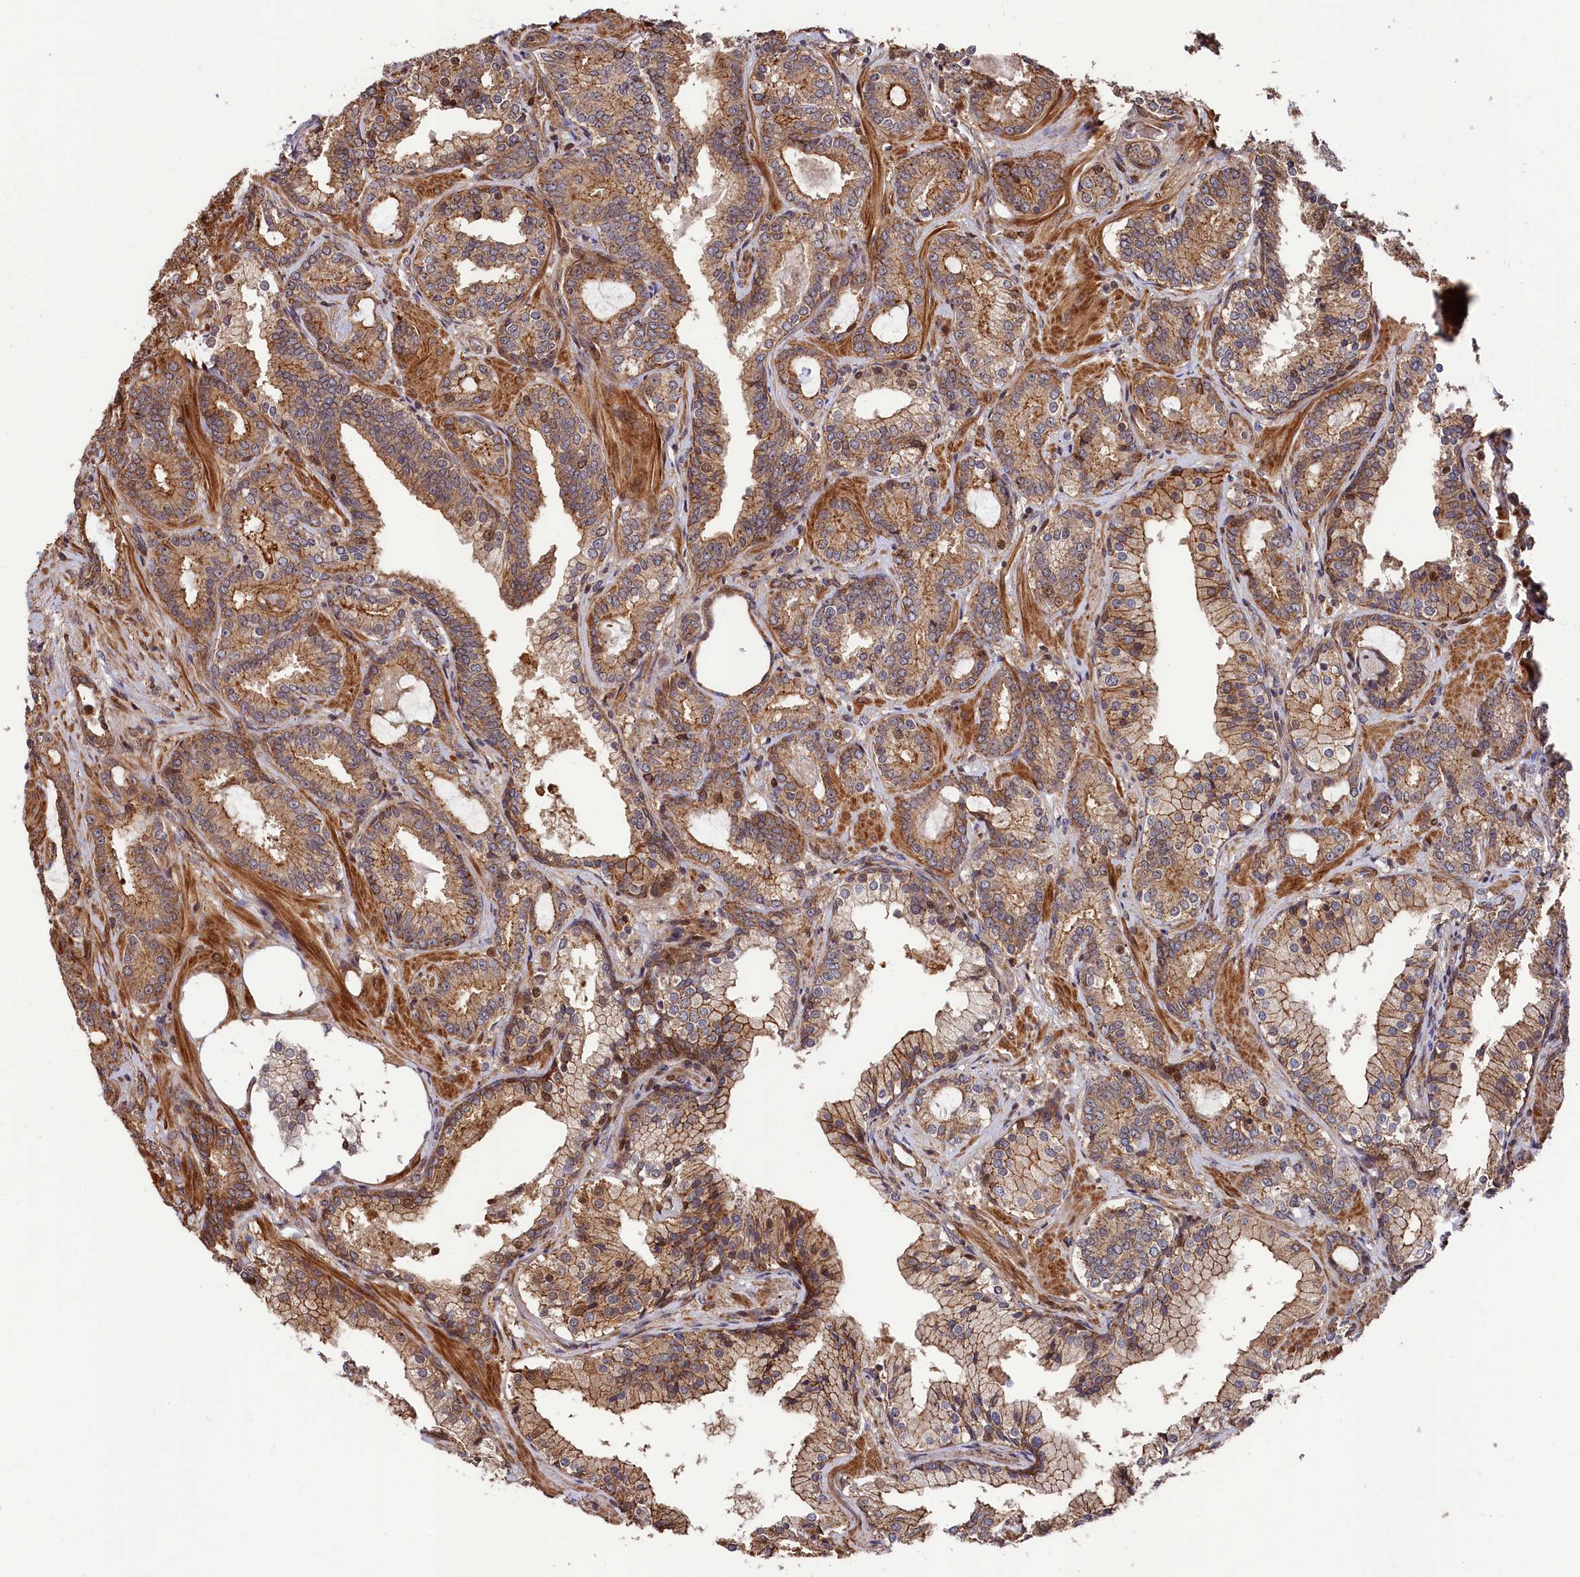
{"staining": {"intensity": "moderate", "quantity": ">75%", "location": "cytoplasmic/membranous"}, "tissue": "prostate cancer", "cell_type": "Tumor cells", "image_type": "cancer", "snomed": [{"axis": "morphology", "description": "Adenocarcinoma, High grade"}, {"axis": "topography", "description": "Prostate"}], "caption": "Moderate cytoplasmic/membranous staining for a protein is identified in approximately >75% of tumor cells of prostate cancer (adenocarcinoma (high-grade)) using immunohistochemistry.", "gene": "TNKS1BP1", "patient": {"sex": "male", "age": 58}}